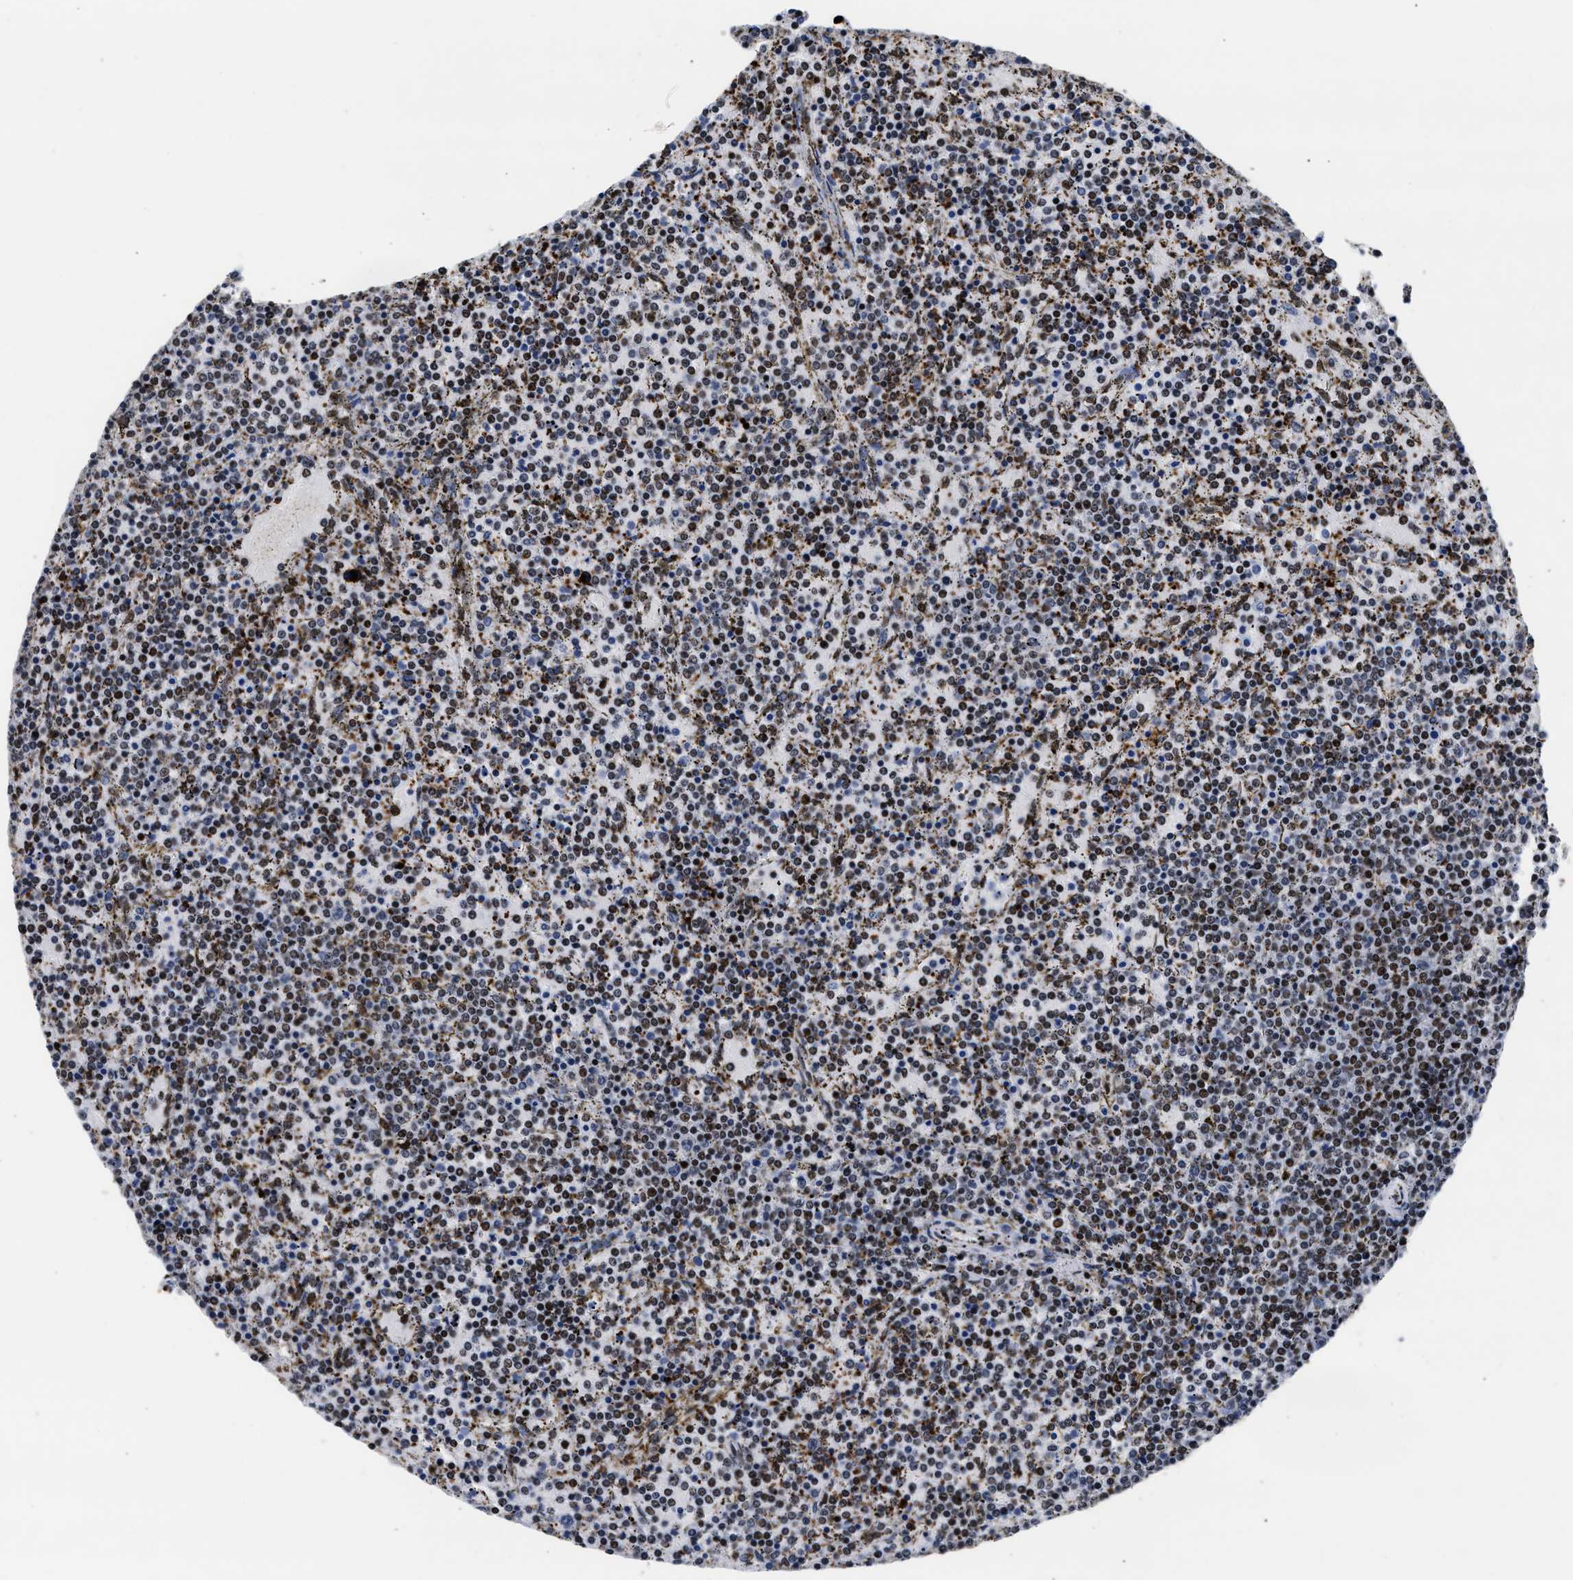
{"staining": {"intensity": "strong", "quantity": "25%-75%", "location": "nuclear"}, "tissue": "lymphoma", "cell_type": "Tumor cells", "image_type": "cancer", "snomed": [{"axis": "morphology", "description": "Malignant lymphoma, non-Hodgkin's type, Low grade"}, {"axis": "topography", "description": "Spleen"}], "caption": "Tumor cells show strong nuclear staining in about 25%-75% of cells in low-grade malignant lymphoma, non-Hodgkin's type.", "gene": "RAD21", "patient": {"sex": "female", "age": 77}}